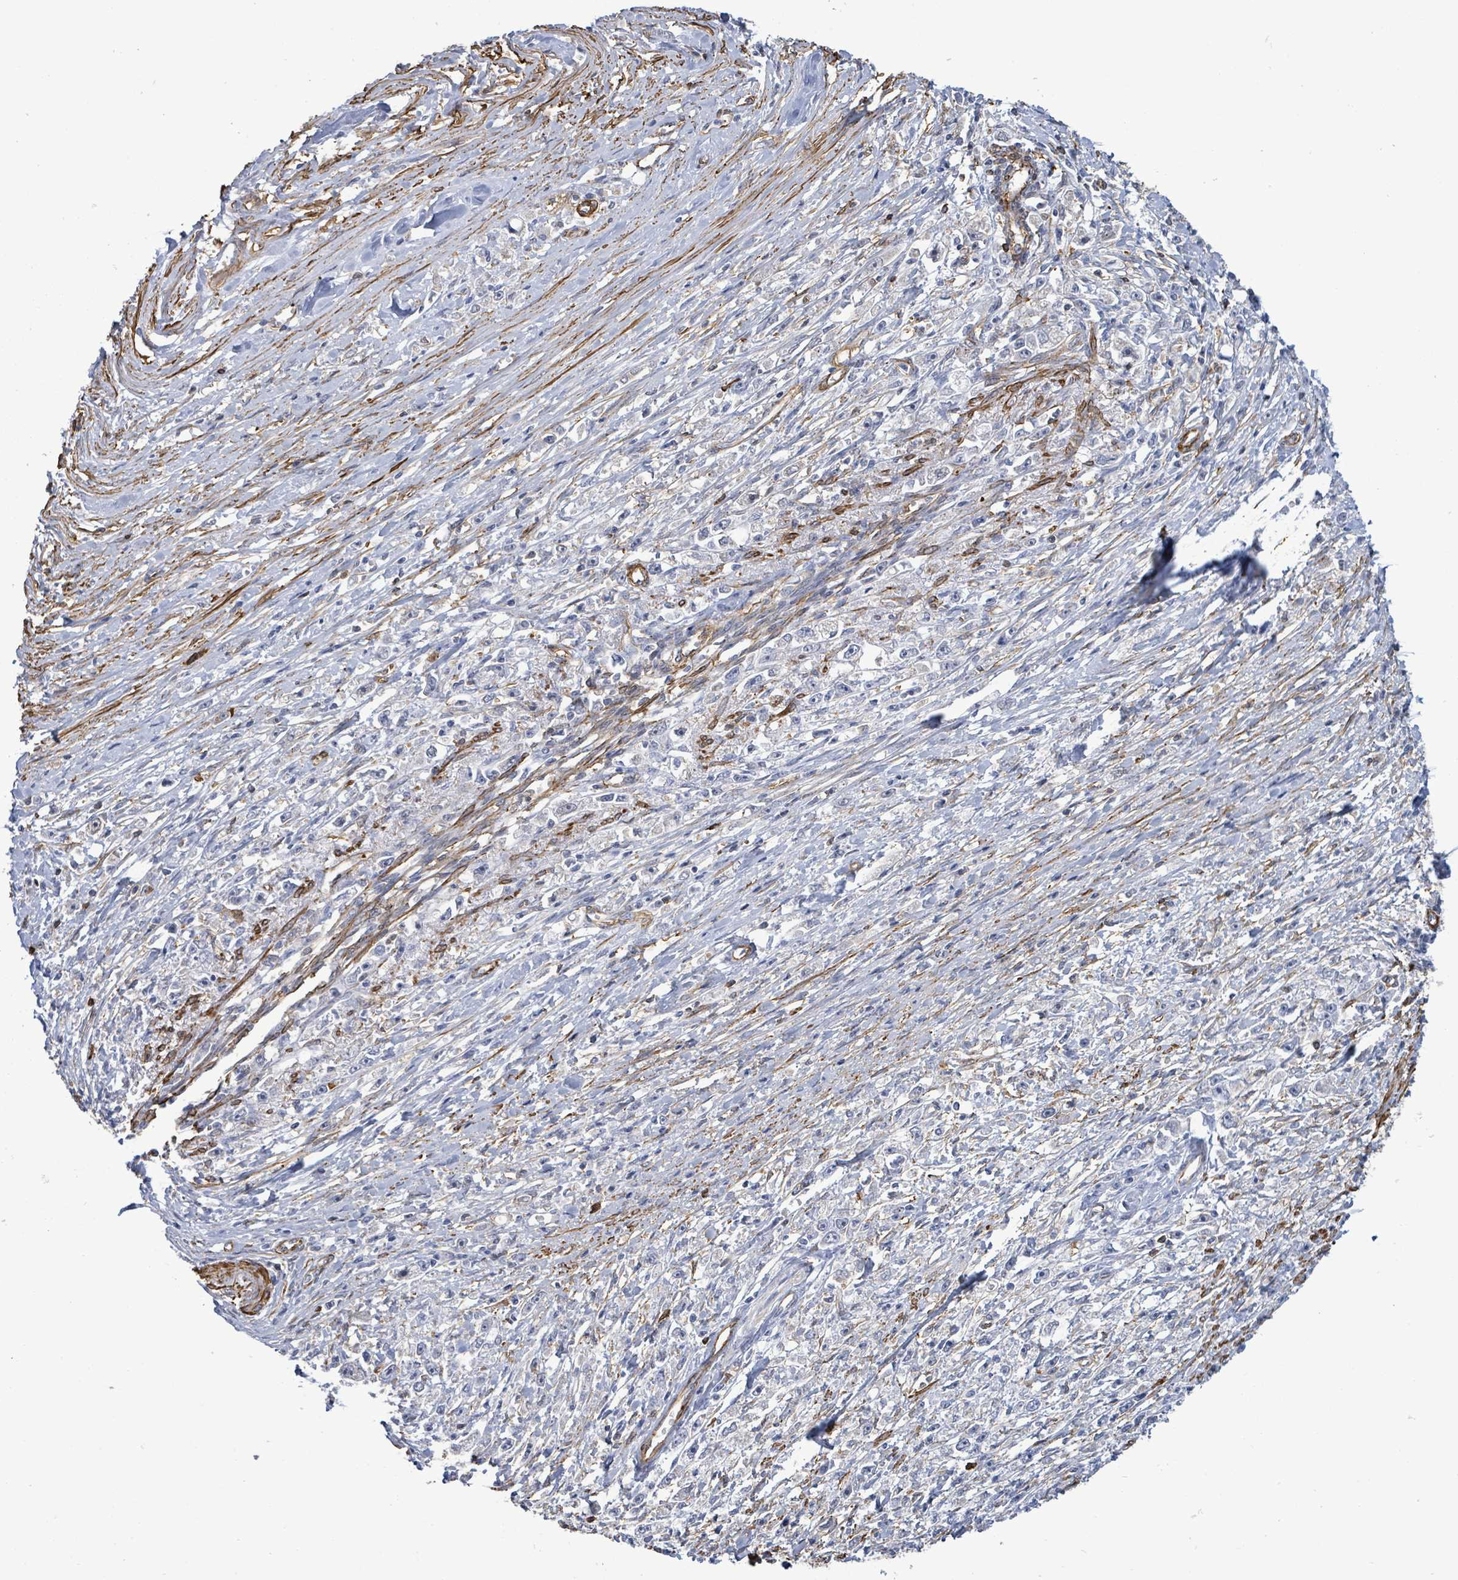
{"staining": {"intensity": "negative", "quantity": "none", "location": "none"}, "tissue": "stomach cancer", "cell_type": "Tumor cells", "image_type": "cancer", "snomed": [{"axis": "morphology", "description": "Adenocarcinoma, NOS"}, {"axis": "topography", "description": "Stomach"}], "caption": "A histopathology image of stomach cancer stained for a protein demonstrates no brown staining in tumor cells. (Immunohistochemistry (ihc), brightfield microscopy, high magnification).", "gene": "PRKRIP1", "patient": {"sex": "female", "age": 59}}